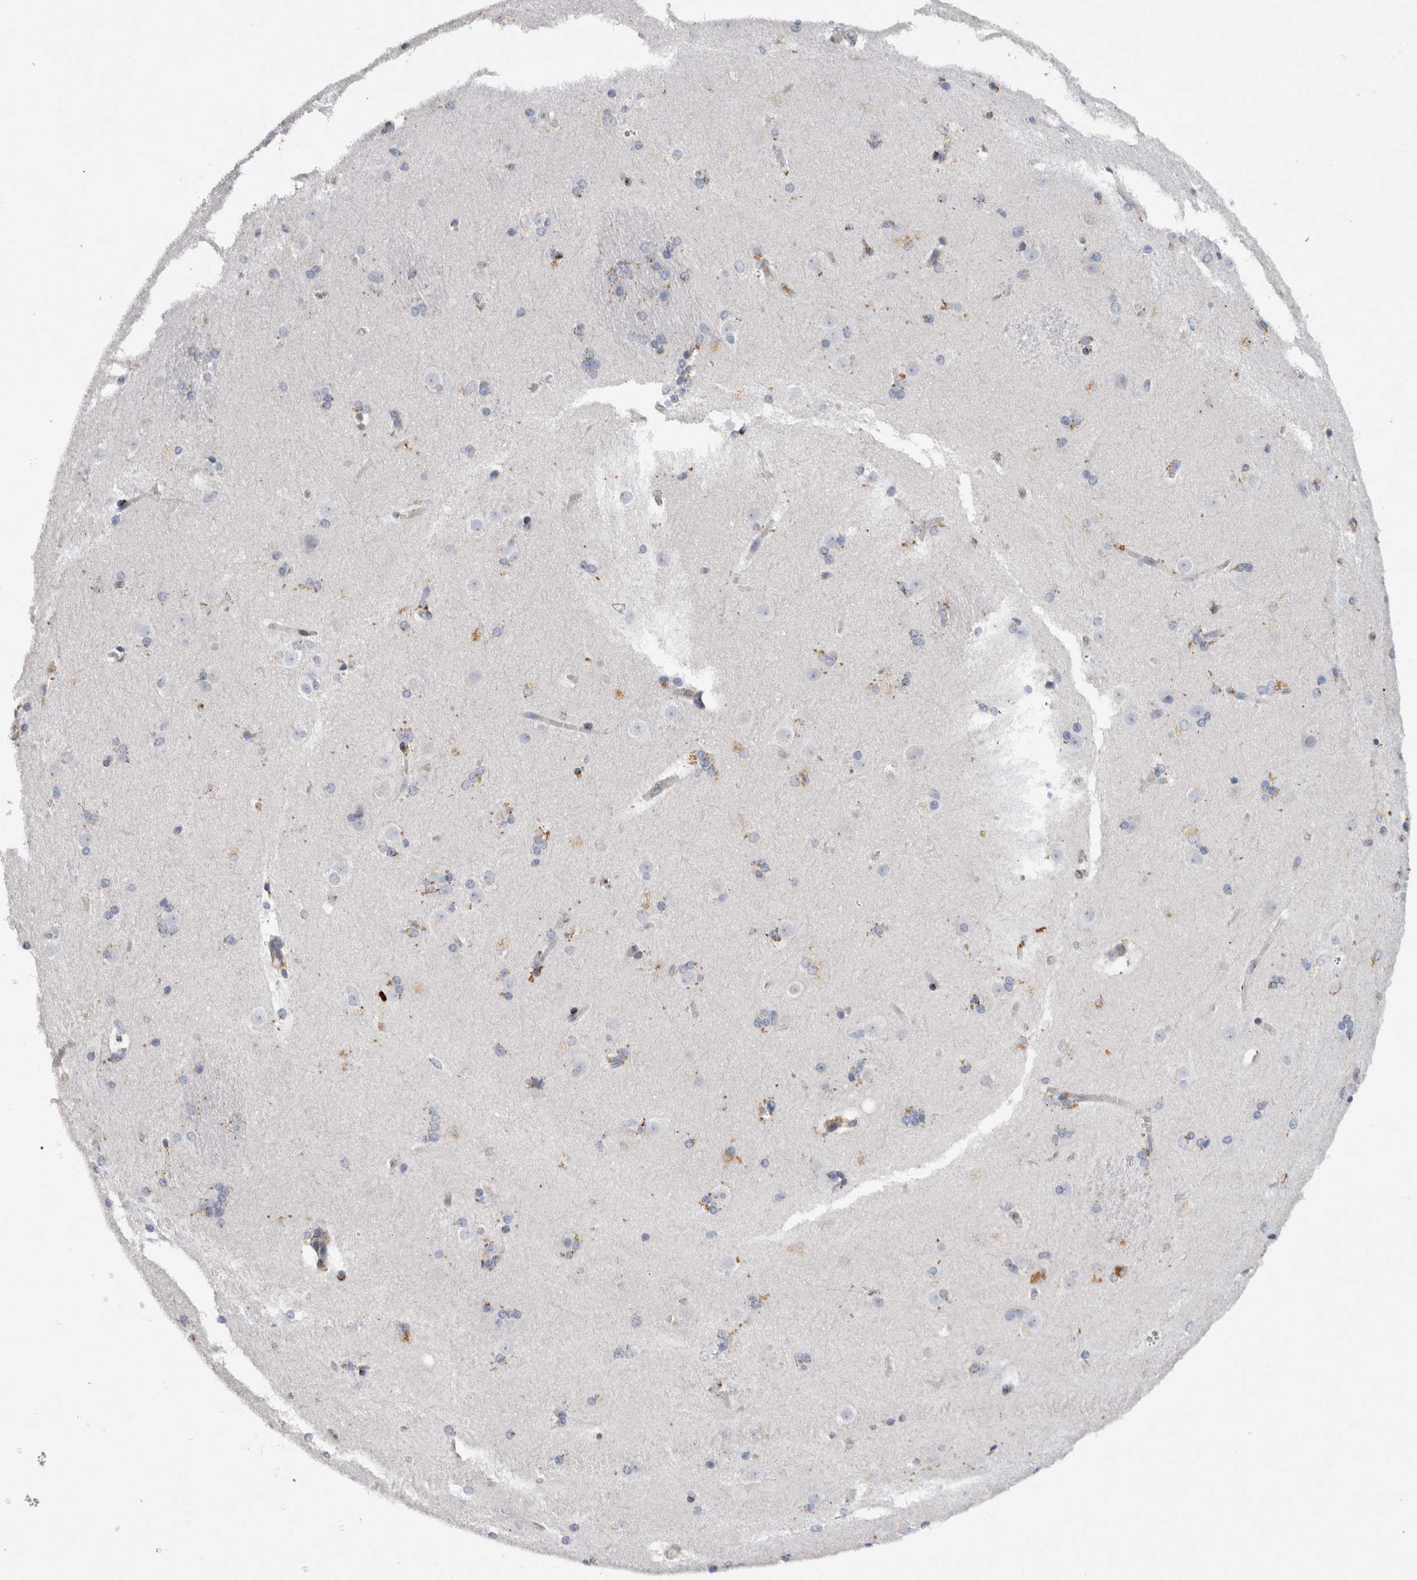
{"staining": {"intensity": "moderate", "quantity": "<25%", "location": "cytoplasmic/membranous"}, "tissue": "caudate", "cell_type": "Glial cells", "image_type": "normal", "snomed": [{"axis": "morphology", "description": "Normal tissue, NOS"}, {"axis": "topography", "description": "Lateral ventricle wall"}], "caption": "Immunohistochemical staining of unremarkable human caudate shows moderate cytoplasmic/membranous protein staining in approximately <25% of glial cells.", "gene": "CD63", "patient": {"sex": "female", "age": 19}}